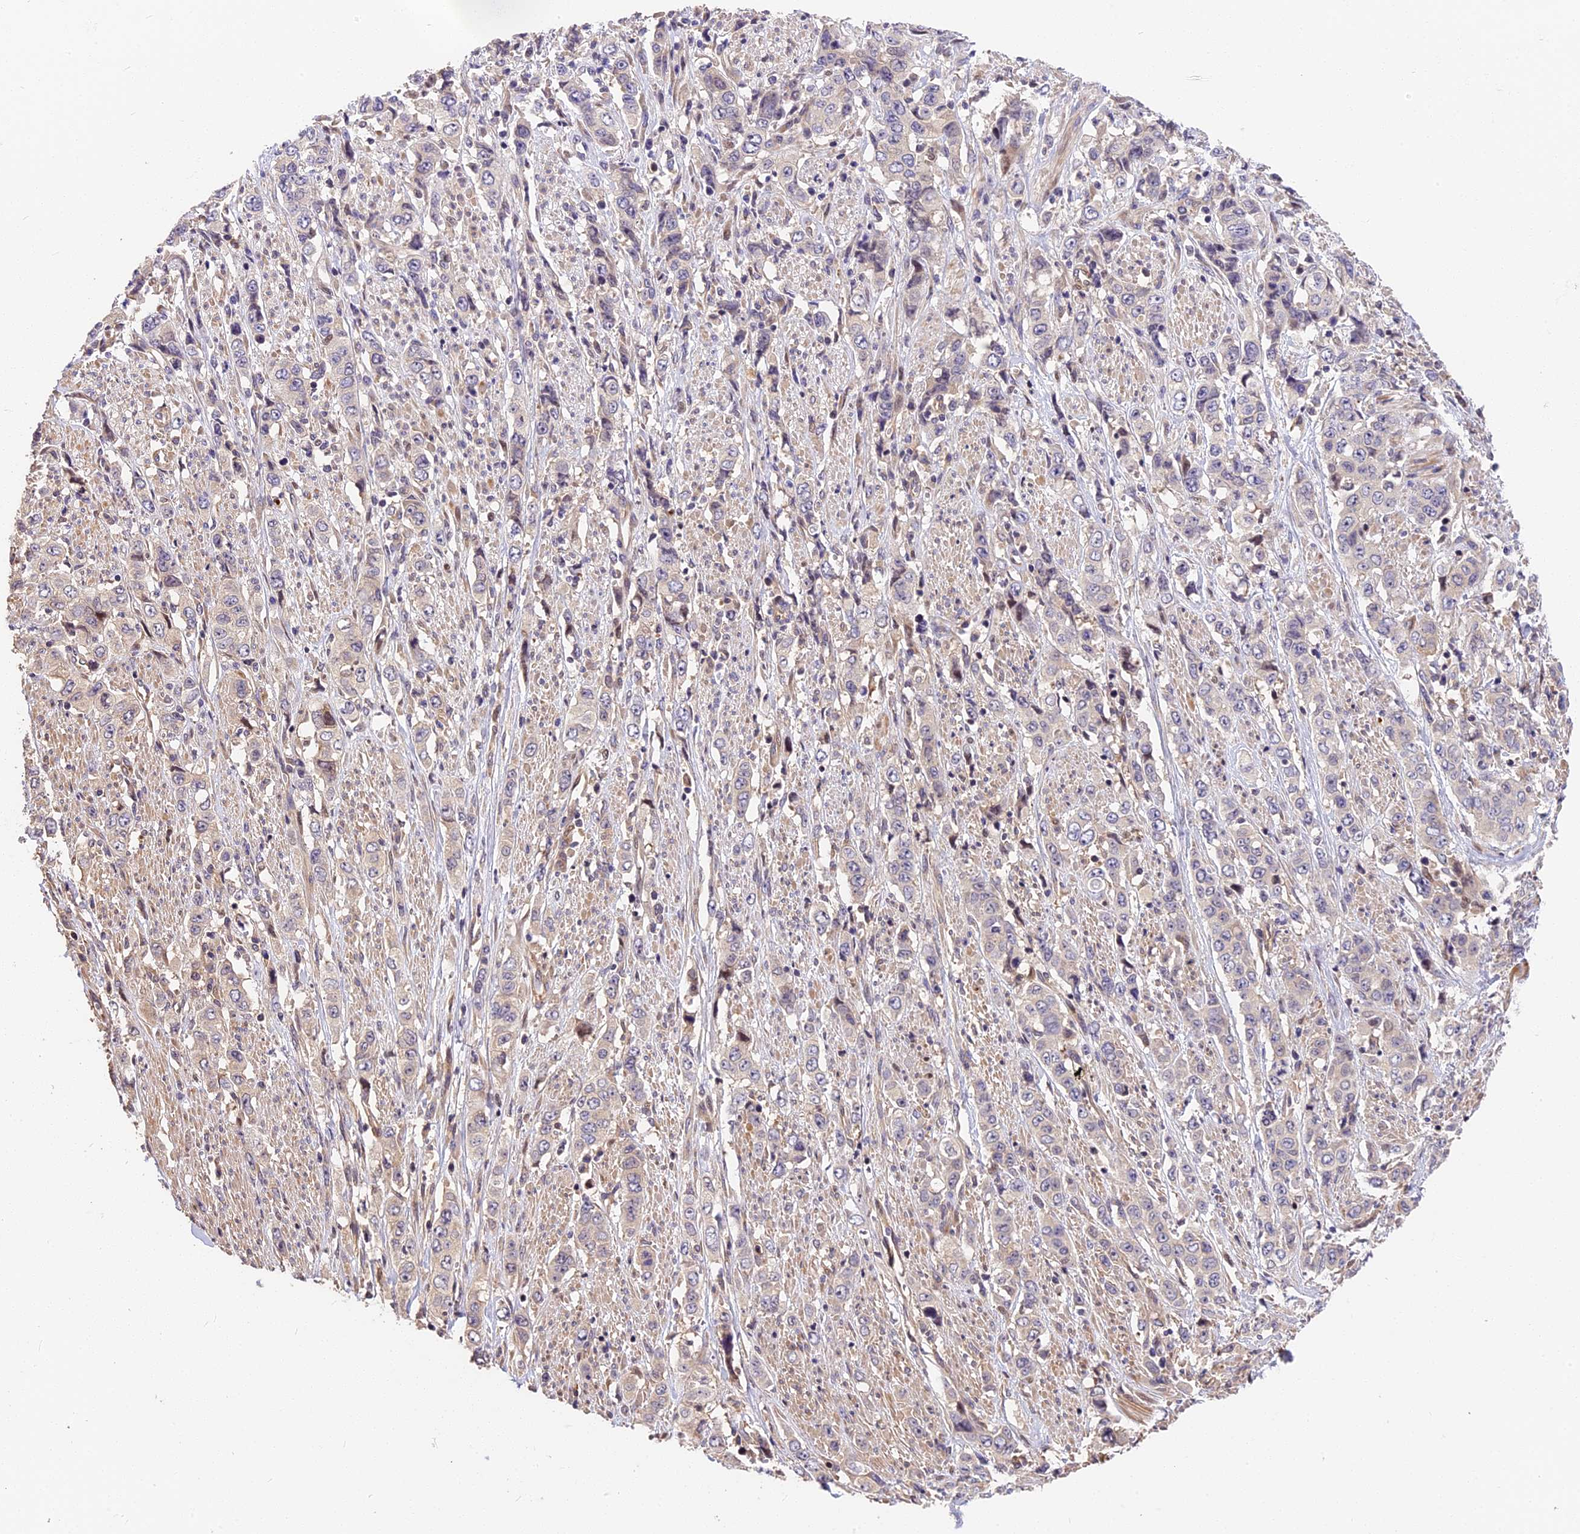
{"staining": {"intensity": "negative", "quantity": "none", "location": "none"}, "tissue": "stomach cancer", "cell_type": "Tumor cells", "image_type": "cancer", "snomed": [{"axis": "morphology", "description": "Adenocarcinoma, NOS"}, {"axis": "topography", "description": "Stomach, upper"}], "caption": "Human stomach adenocarcinoma stained for a protein using IHC demonstrates no staining in tumor cells.", "gene": "ARHGAP17", "patient": {"sex": "male", "age": 62}}